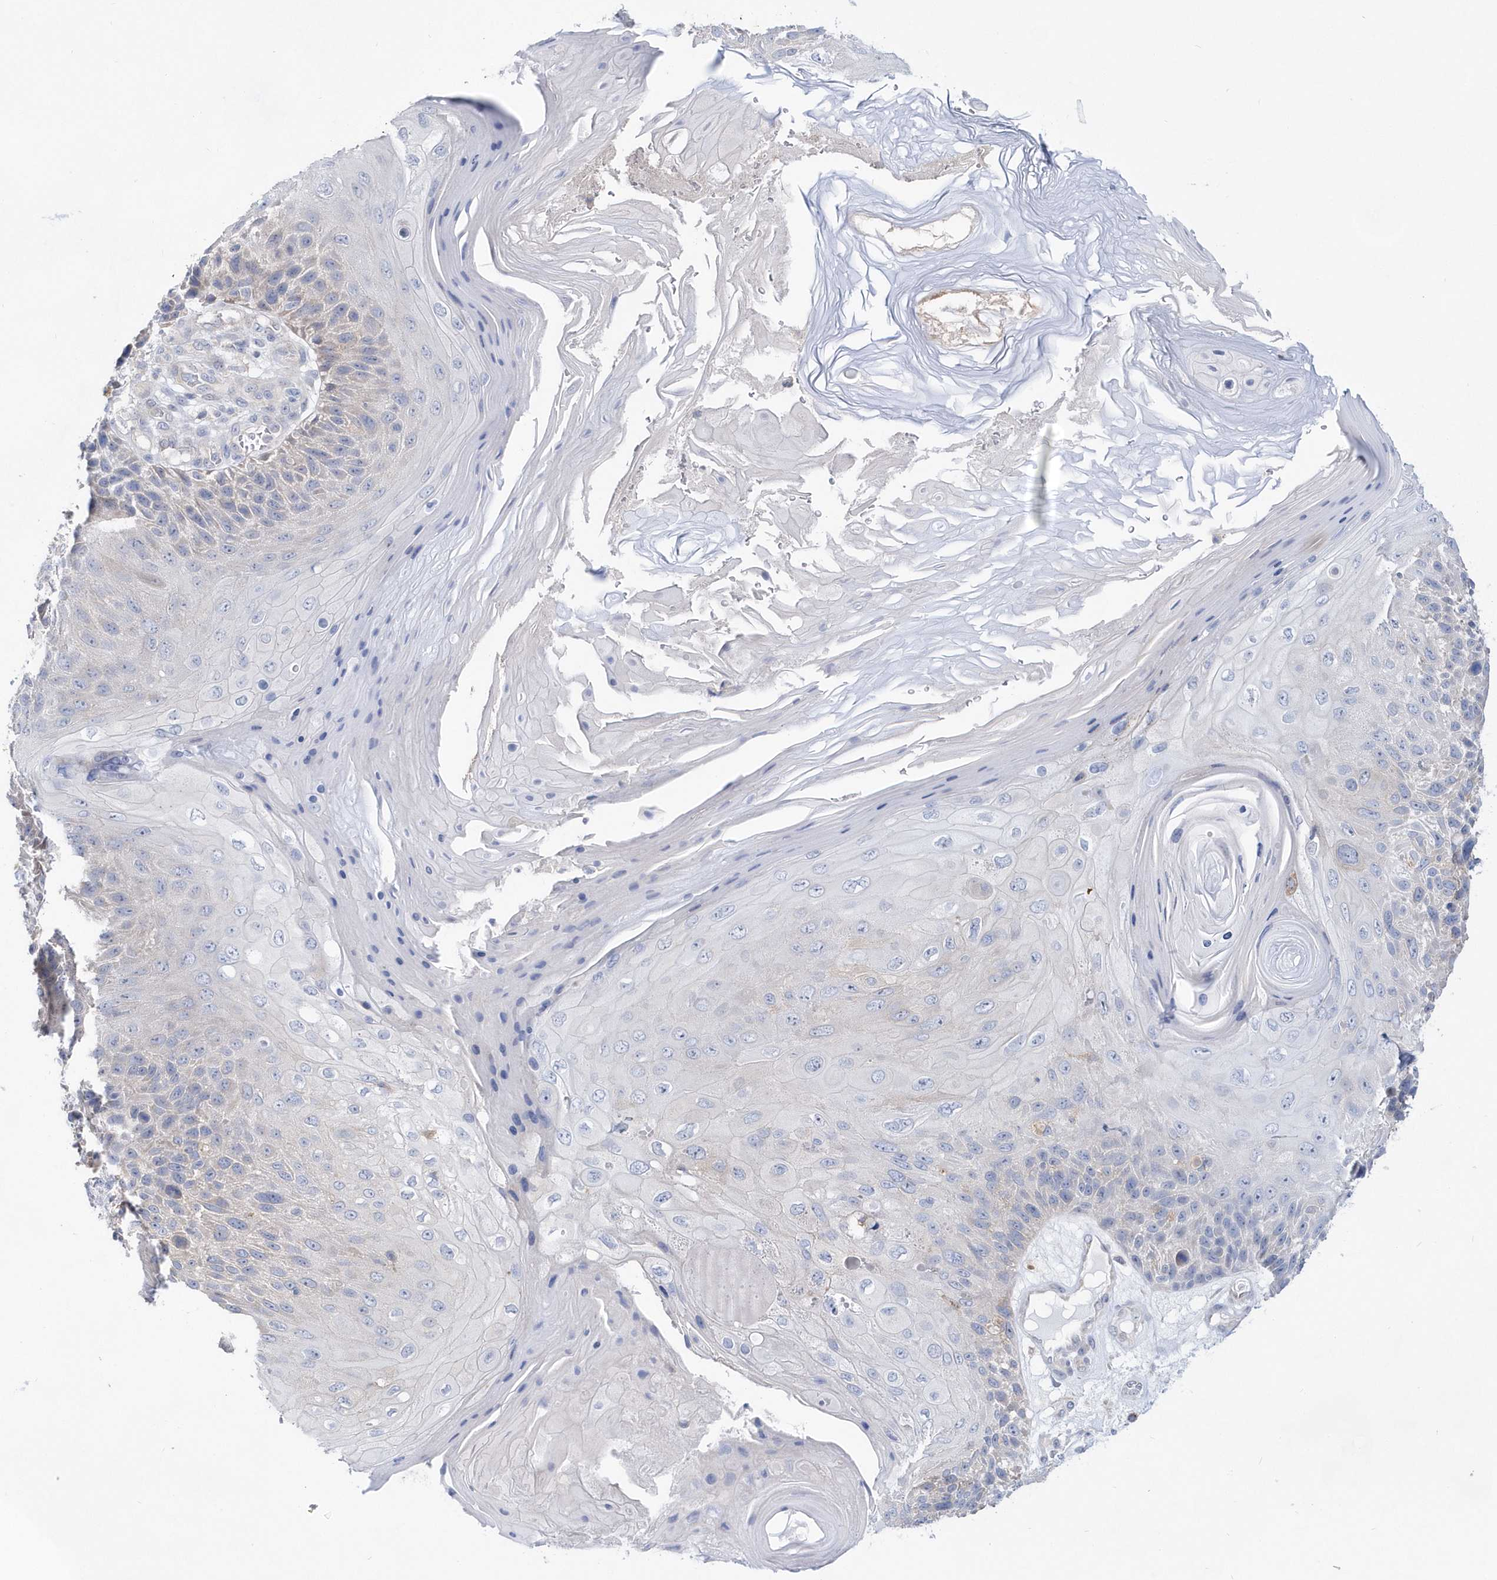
{"staining": {"intensity": "weak", "quantity": "<25%", "location": "cytoplasmic/membranous"}, "tissue": "skin cancer", "cell_type": "Tumor cells", "image_type": "cancer", "snomed": [{"axis": "morphology", "description": "Squamous cell carcinoma, NOS"}, {"axis": "topography", "description": "Skin"}], "caption": "Immunohistochemistry (IHC) micrograph of neoplastic tissue: skin squamous cell carcinoma stained with DAB displays no significant protein positivity in tumor cells. (DAB IHC visualized using brightfield microscopy, high magnification).", "gene": "BDH2", "patient": {"sex": "female", "age": 88}}